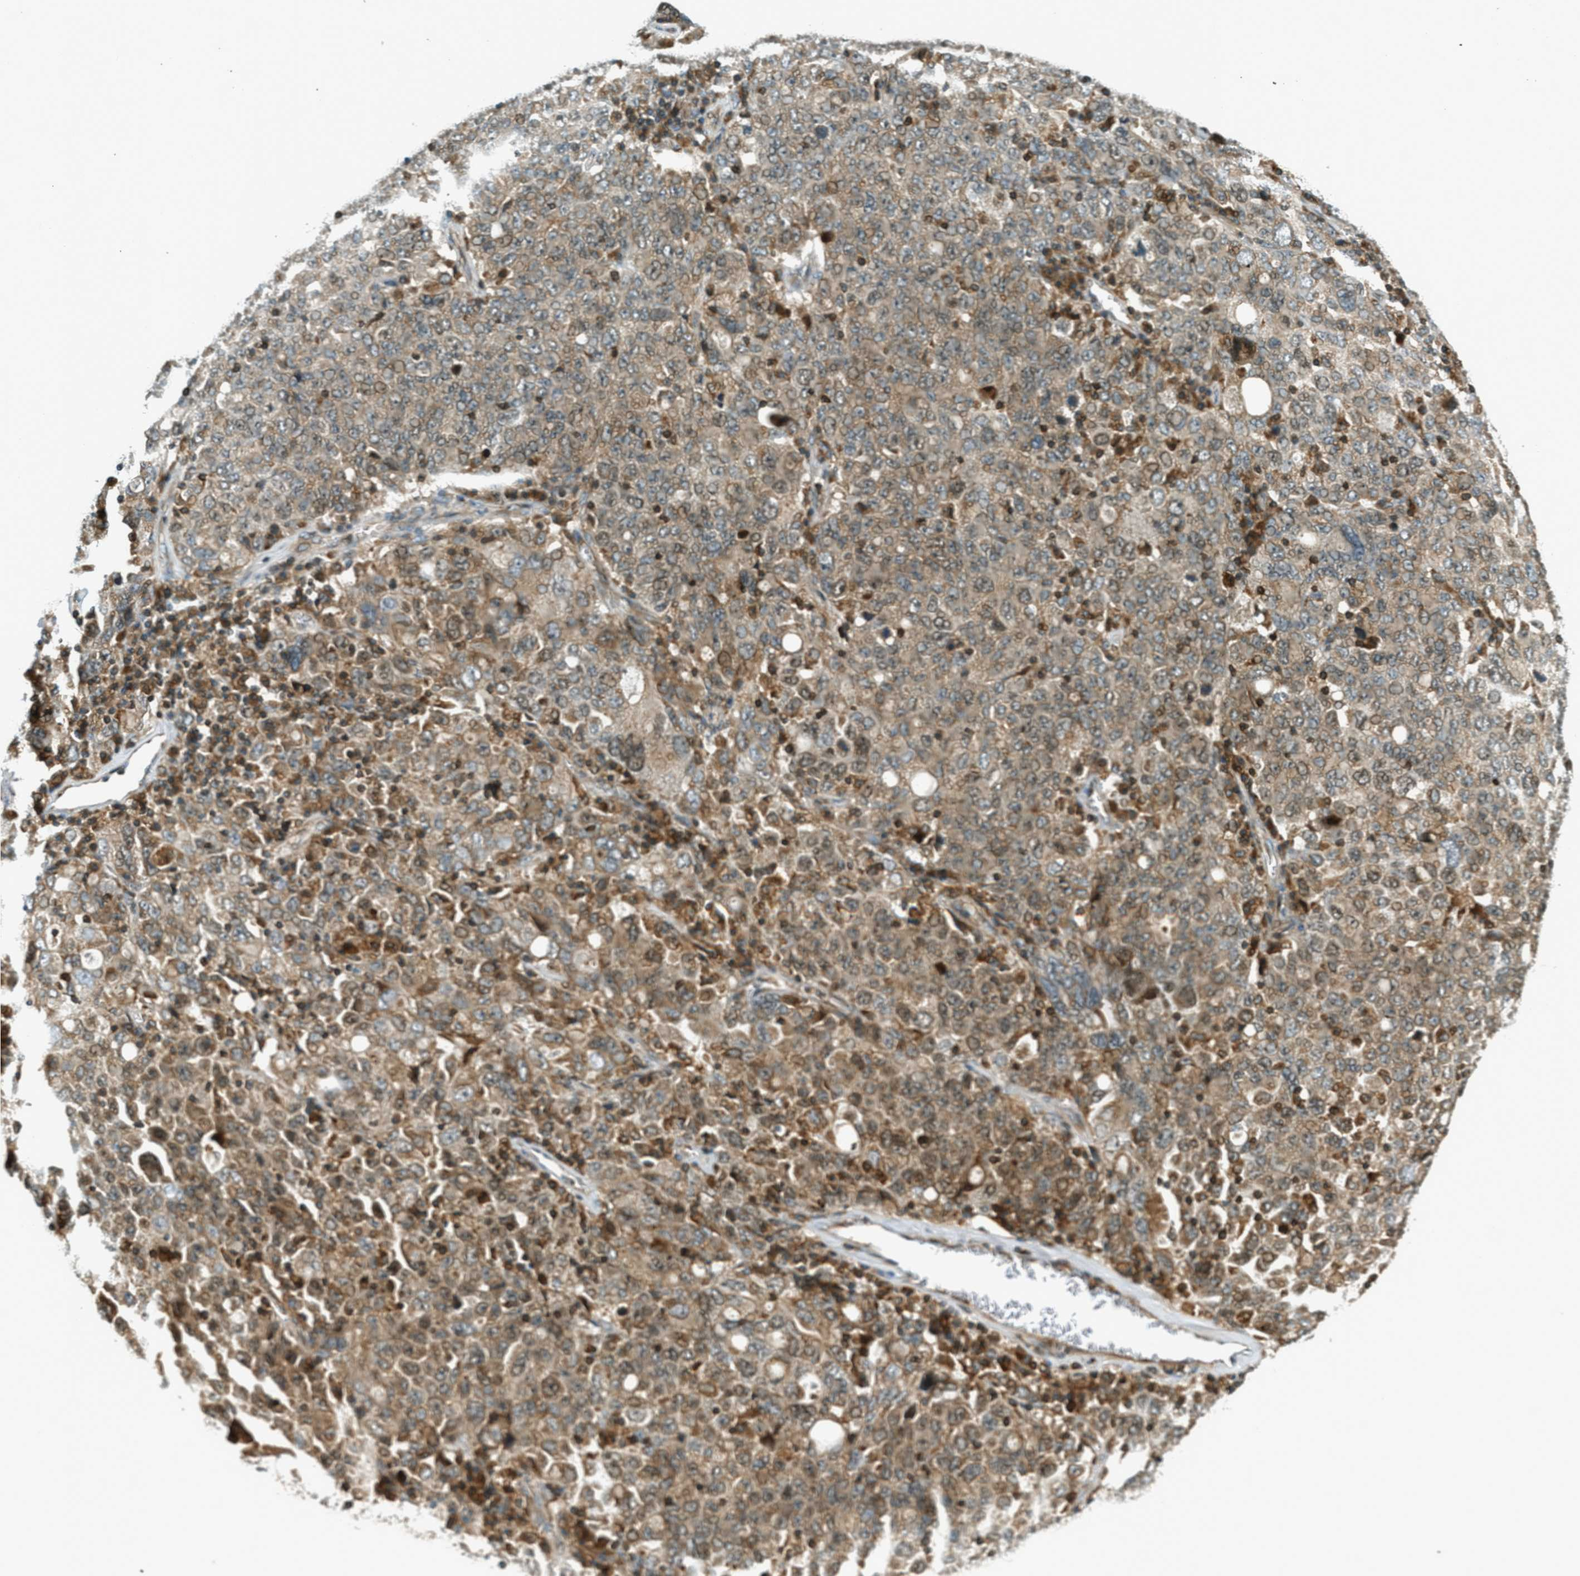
{"staining": {"intensity": "moderate", "quantity": ">75%", "location": "cytoplasmic/membranous,nuclear"}, "tissue": "ovarian cancer", "cell_type": "Tumor cells", "image_type": "cancer", "snomed": [{"axis": "morphology", "description": "Carcinoma, endometroid"}, {"axis": "topography", "description": "Ovary"}], "caption": "This photomicrograph demonstrates immunohistochemistry staining of human endometroid carcinoma (ovarian), with medium moderate cytoplasmic/membranous and nuclear expression in about >75% of tumor cells.", "gene": "PTPN23", "patient": {"sex": "female", "age": 62}}